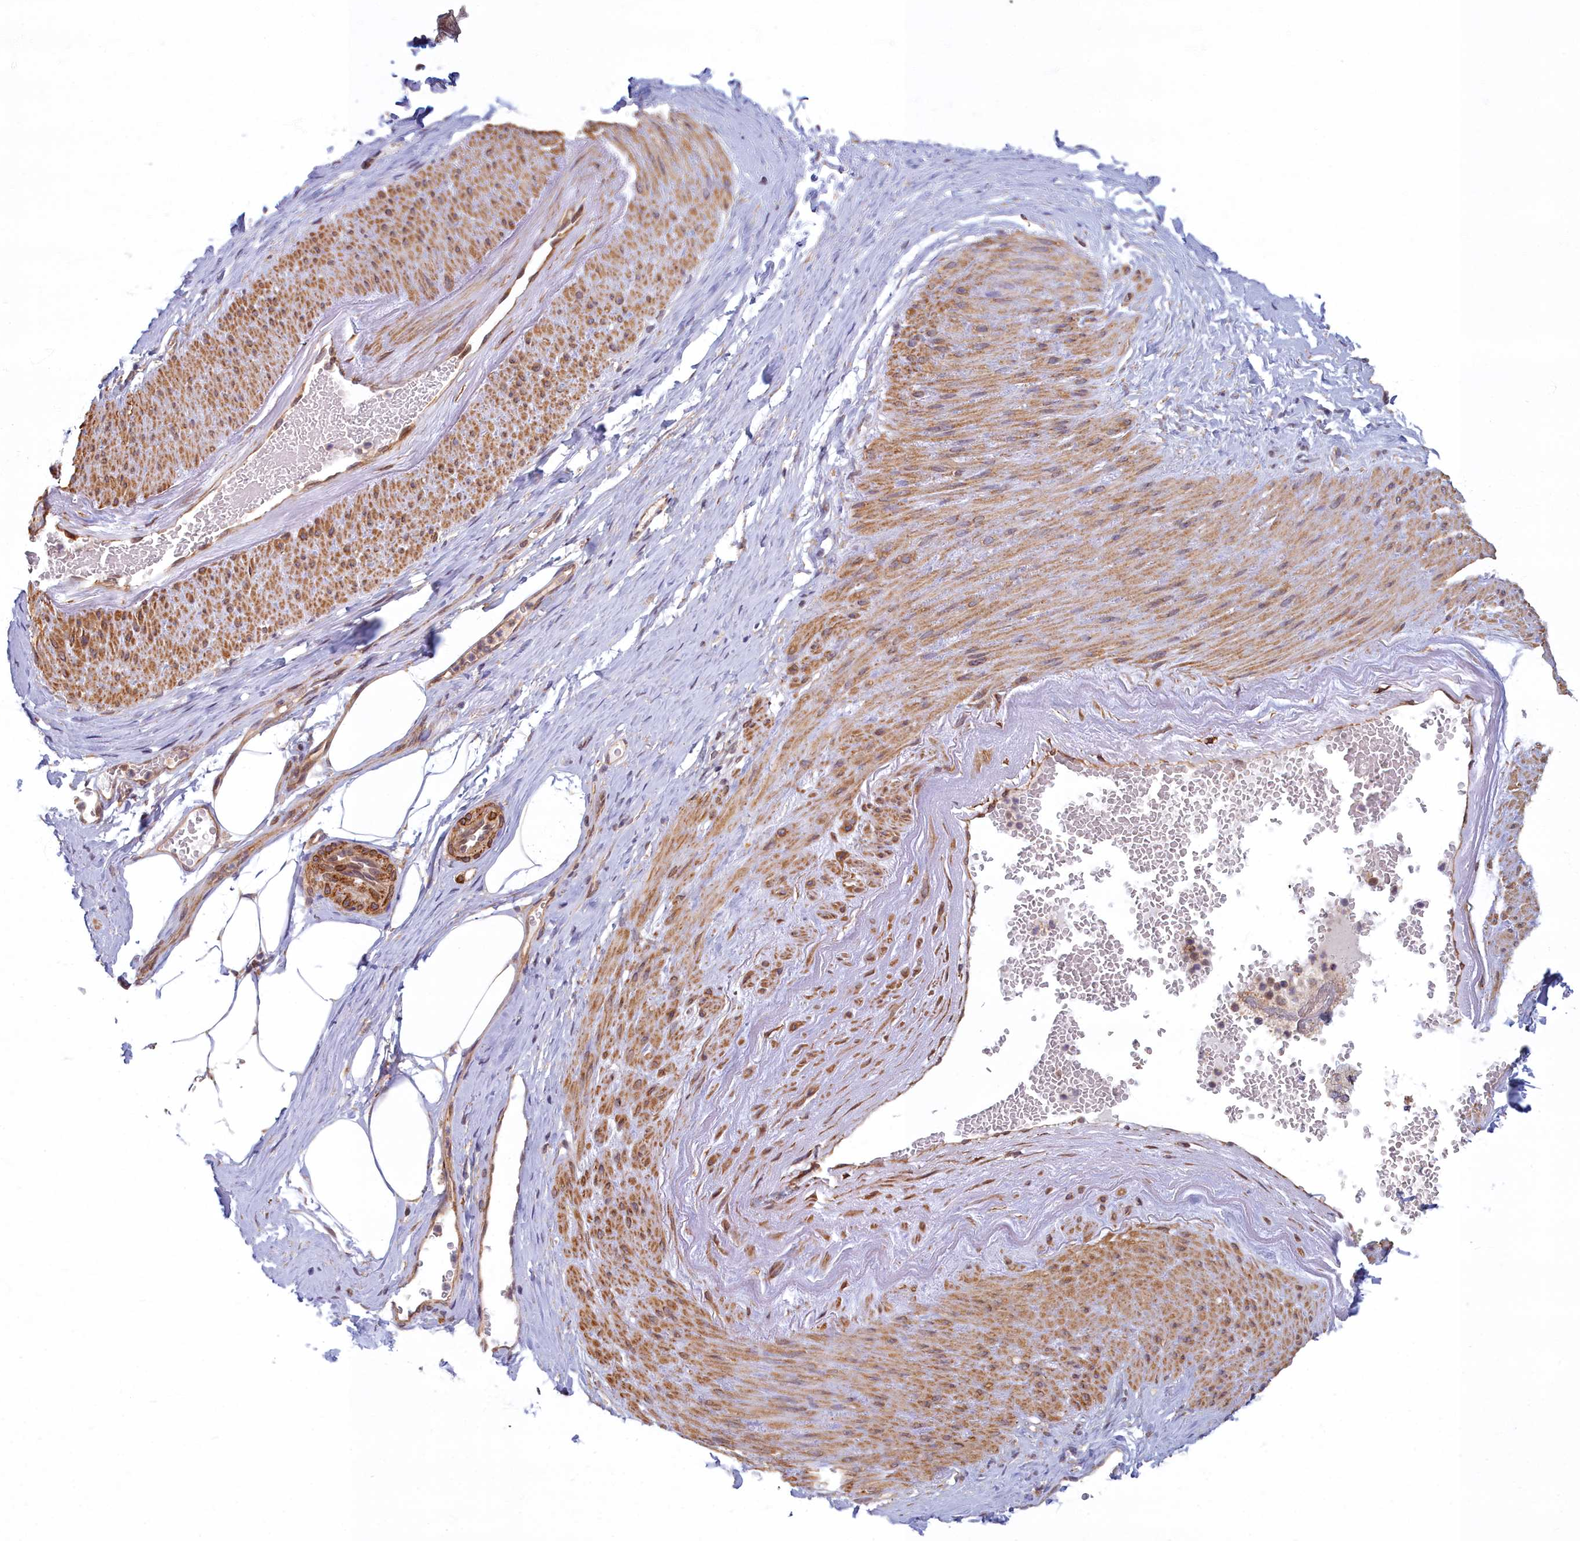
{"staining": {"intensity": "weak", "quantity": "25%-75%", "location": "cytoplasmic/membranous"}, "tissue": "adipose tissue", "cell_type": "Adipocytes", "image_type": "normal", "snomed": [{"axis": "morphology", "description": "Normal tissue, NOS"}, {"axis": "morphology", "description": "Adenocarcinoma, Low grade"}, {"axis": "topography", "description": "Prostate"}, {"axis": "topography", "description": "Peripheral nerve tissue"}], "caption": "Immunohistochemistry (IHC) histopathology image of unremarkable adipose tissue stained for a protein (brown), which displays low levels of weak cytoplasmic/membranous positivity in approximately 25%-75% of adipocytes.", "gene": "MAK16", "patient": {"sex": "male", "age": 63}}